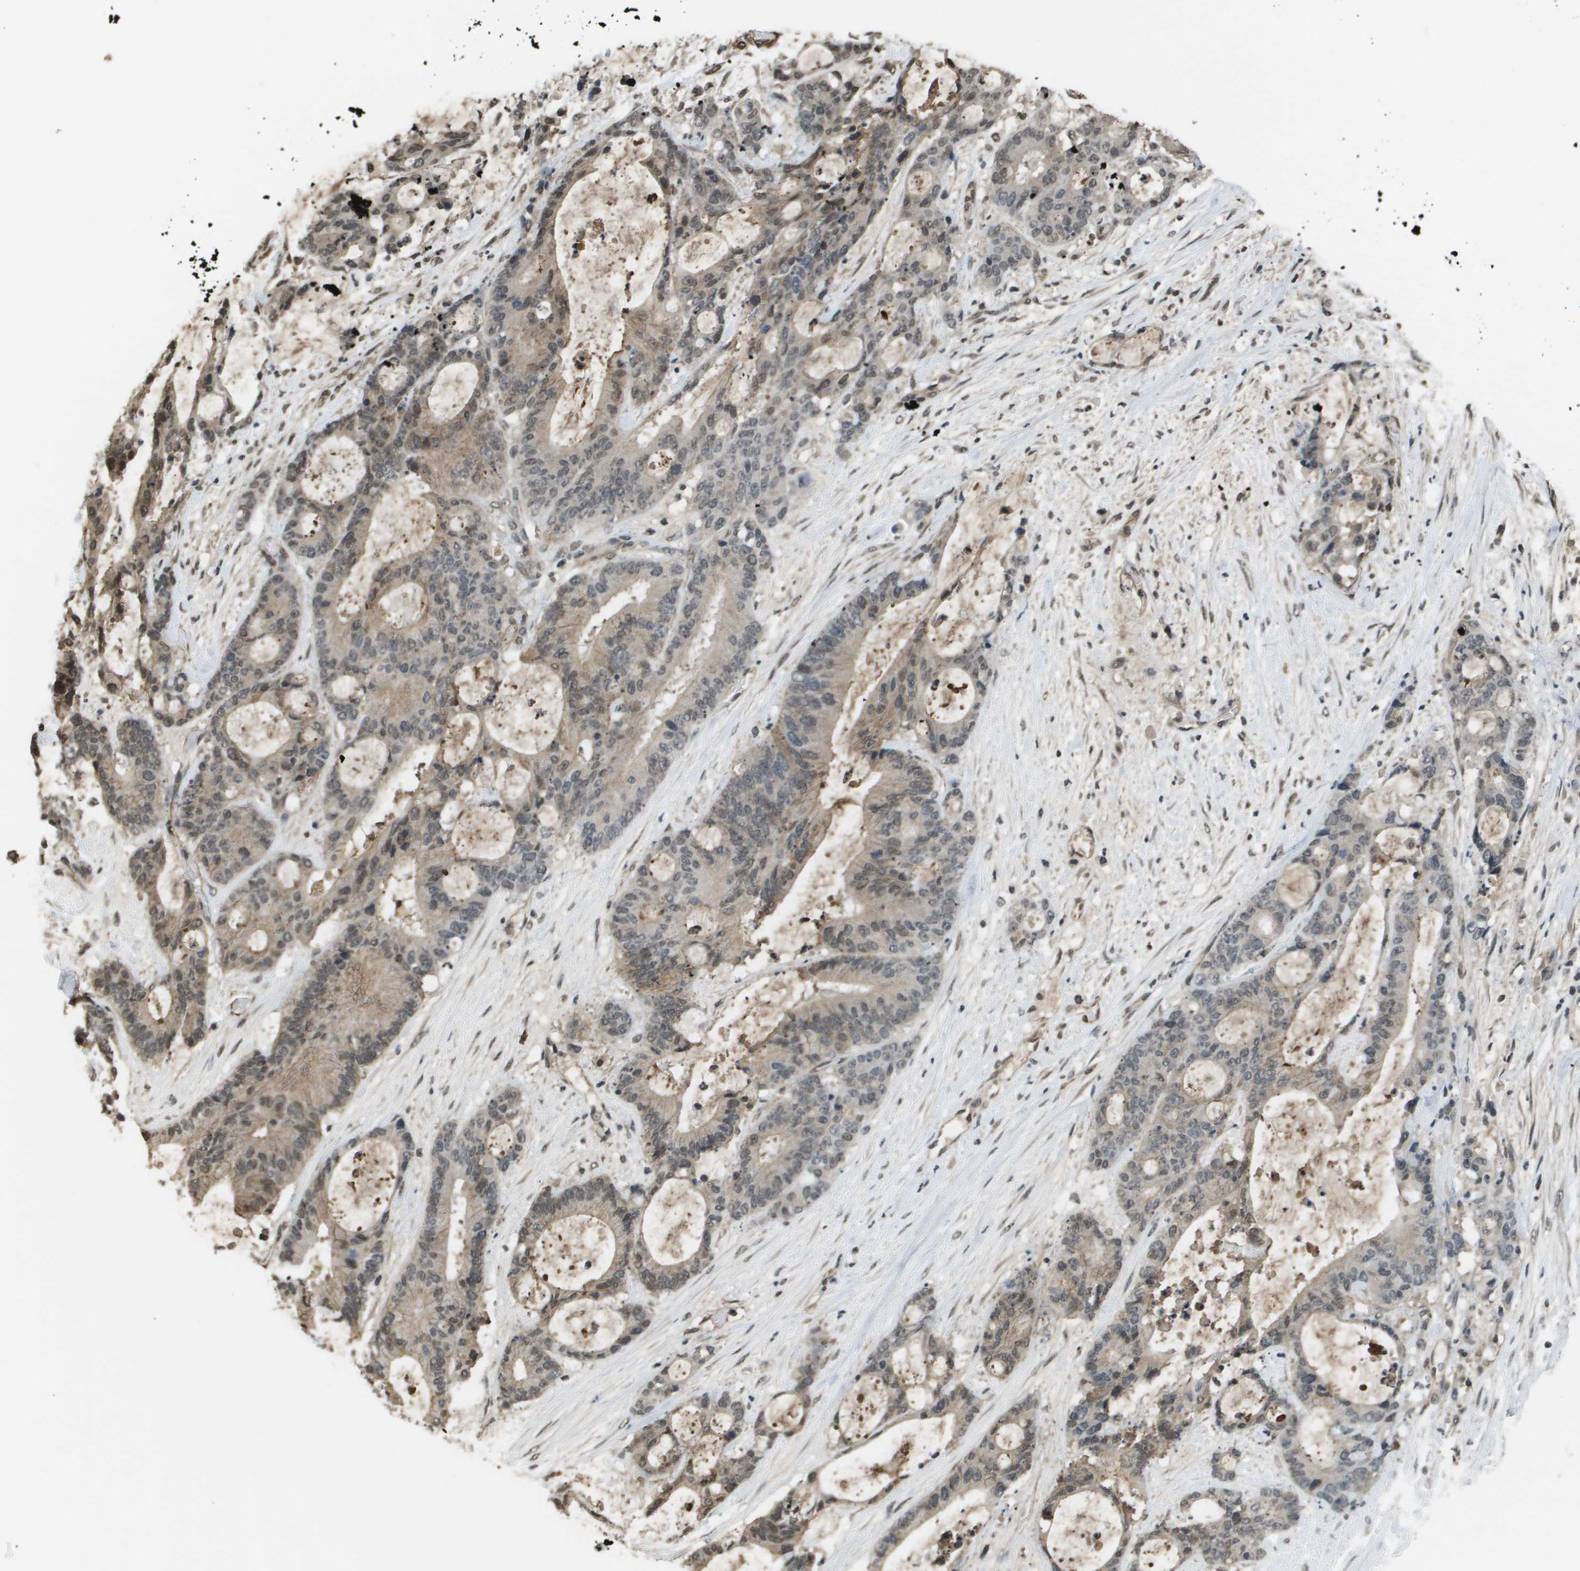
{"staining": {"intensity": "weak", "quantity": "25%-75%", "location": "cytoplasmic/membranous,nuclear"}, "tissue": "liver cancer", "cell_type": "Tumor cells", "image_type": "cancer", "snomed": [{"axis": "morphology", "description": "Cholangiocarcinoma"}, {"axis": "topography", "description": "Liver"}], "caption": "A brown stain shows weak cytoplasmic/membranous and nuclear staining of a protein in liver cancer tumor cells. Using DAB (brown) and hematoxylin (blue) stains, captured at high magnification using brightfield microscopy.", "gene": "NDRG2", "patient": {"sex": "female", "age": 73}}